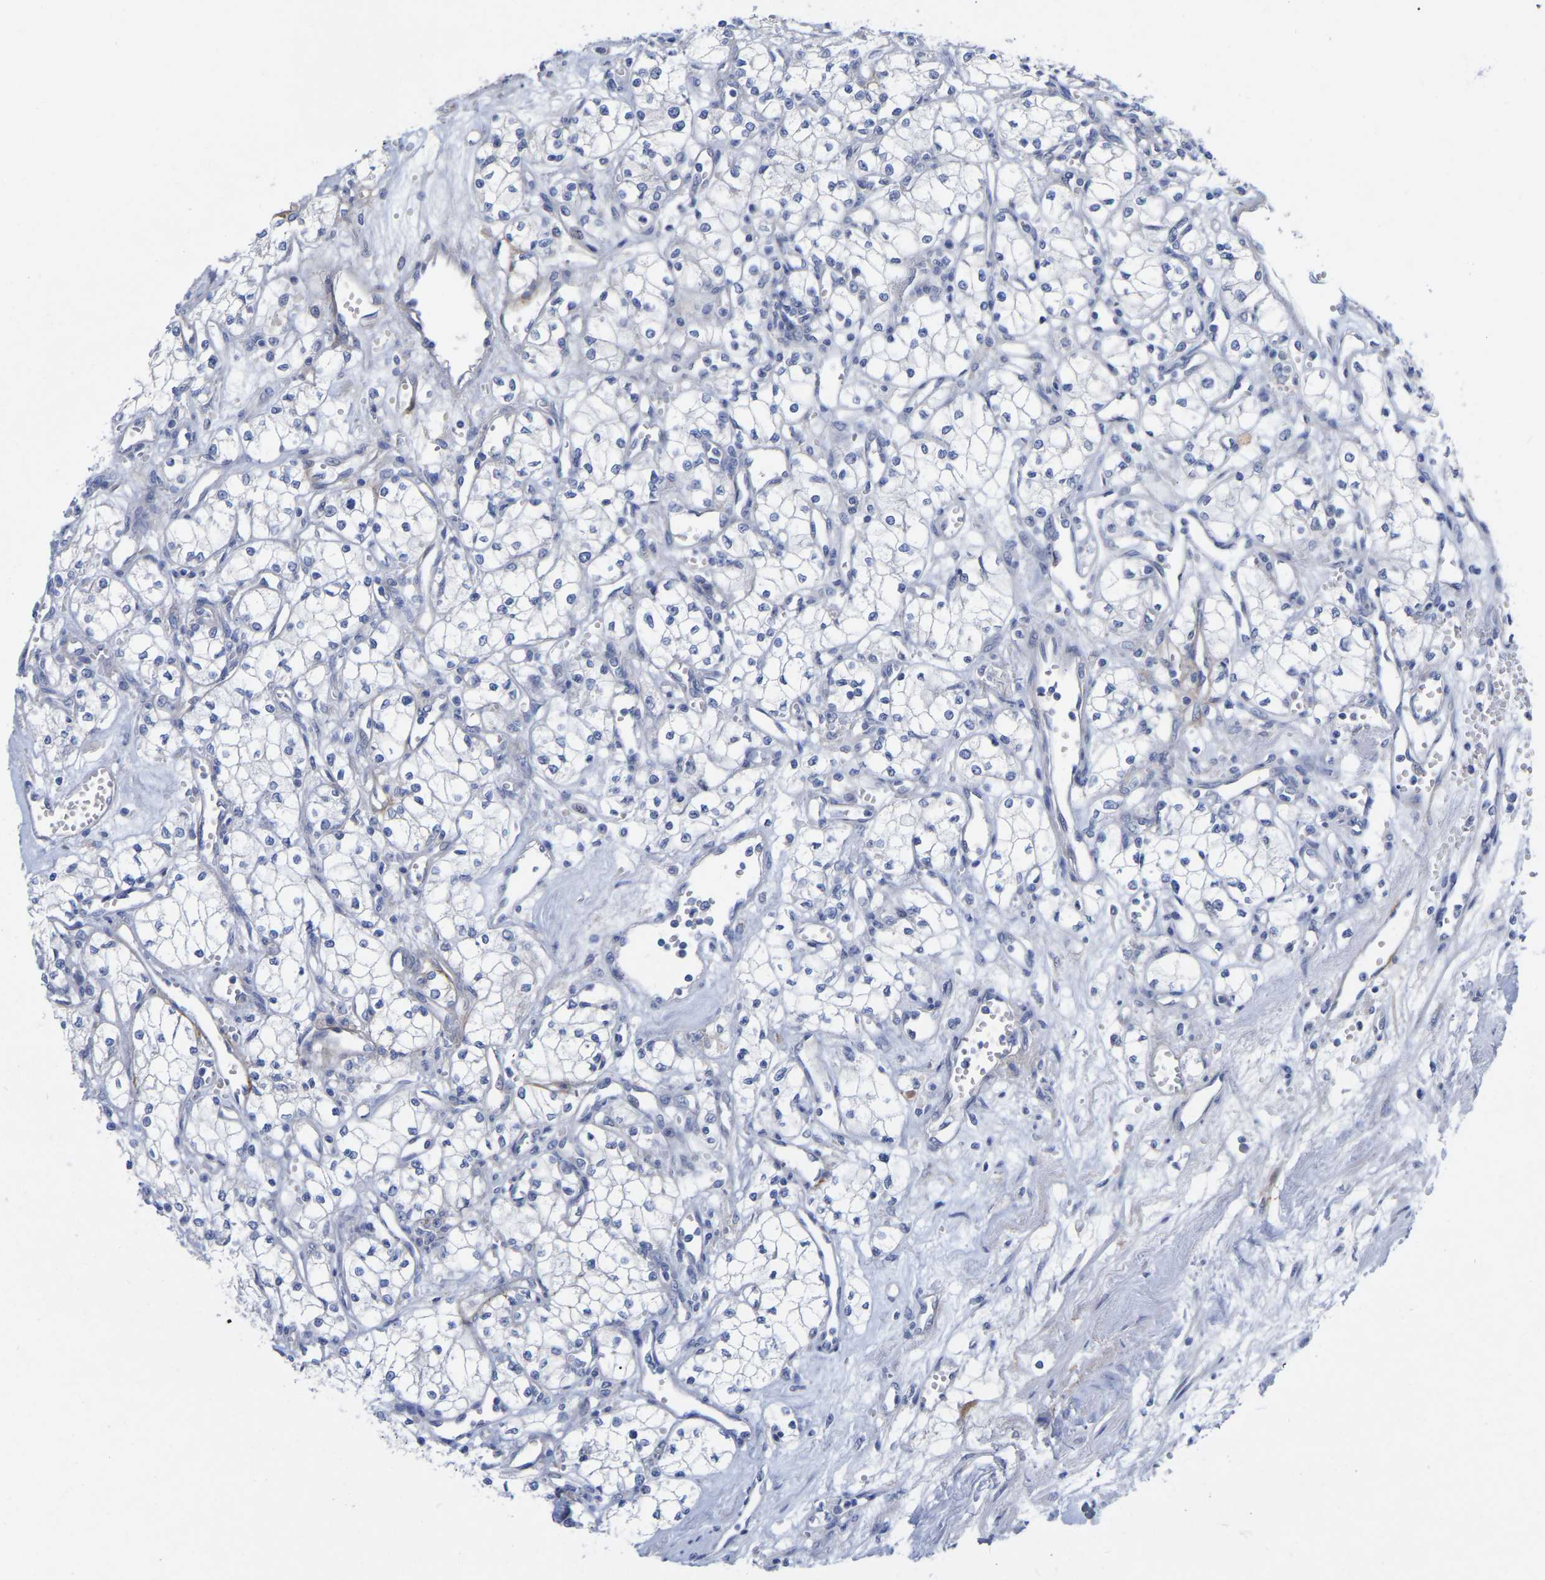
{"staining": {"intensity": "negative", "quantity": "none", "location": "none"}, "tissue": "renal cancer", "cell_type": "Tumor cells", "image_type": "cancer", "snomed": [{"axis": "morphology", "description": "Adenocarcinoma, NOS"}, {"axis": "topography", "description": "Kidney"}], "caption": "Adenocarcinoma (renal) was stained to show a protein in brown. There is no significant expression in tumor cells.", "gene": "HAPLN1", "patient": {"sex": "male", "age": 59}}